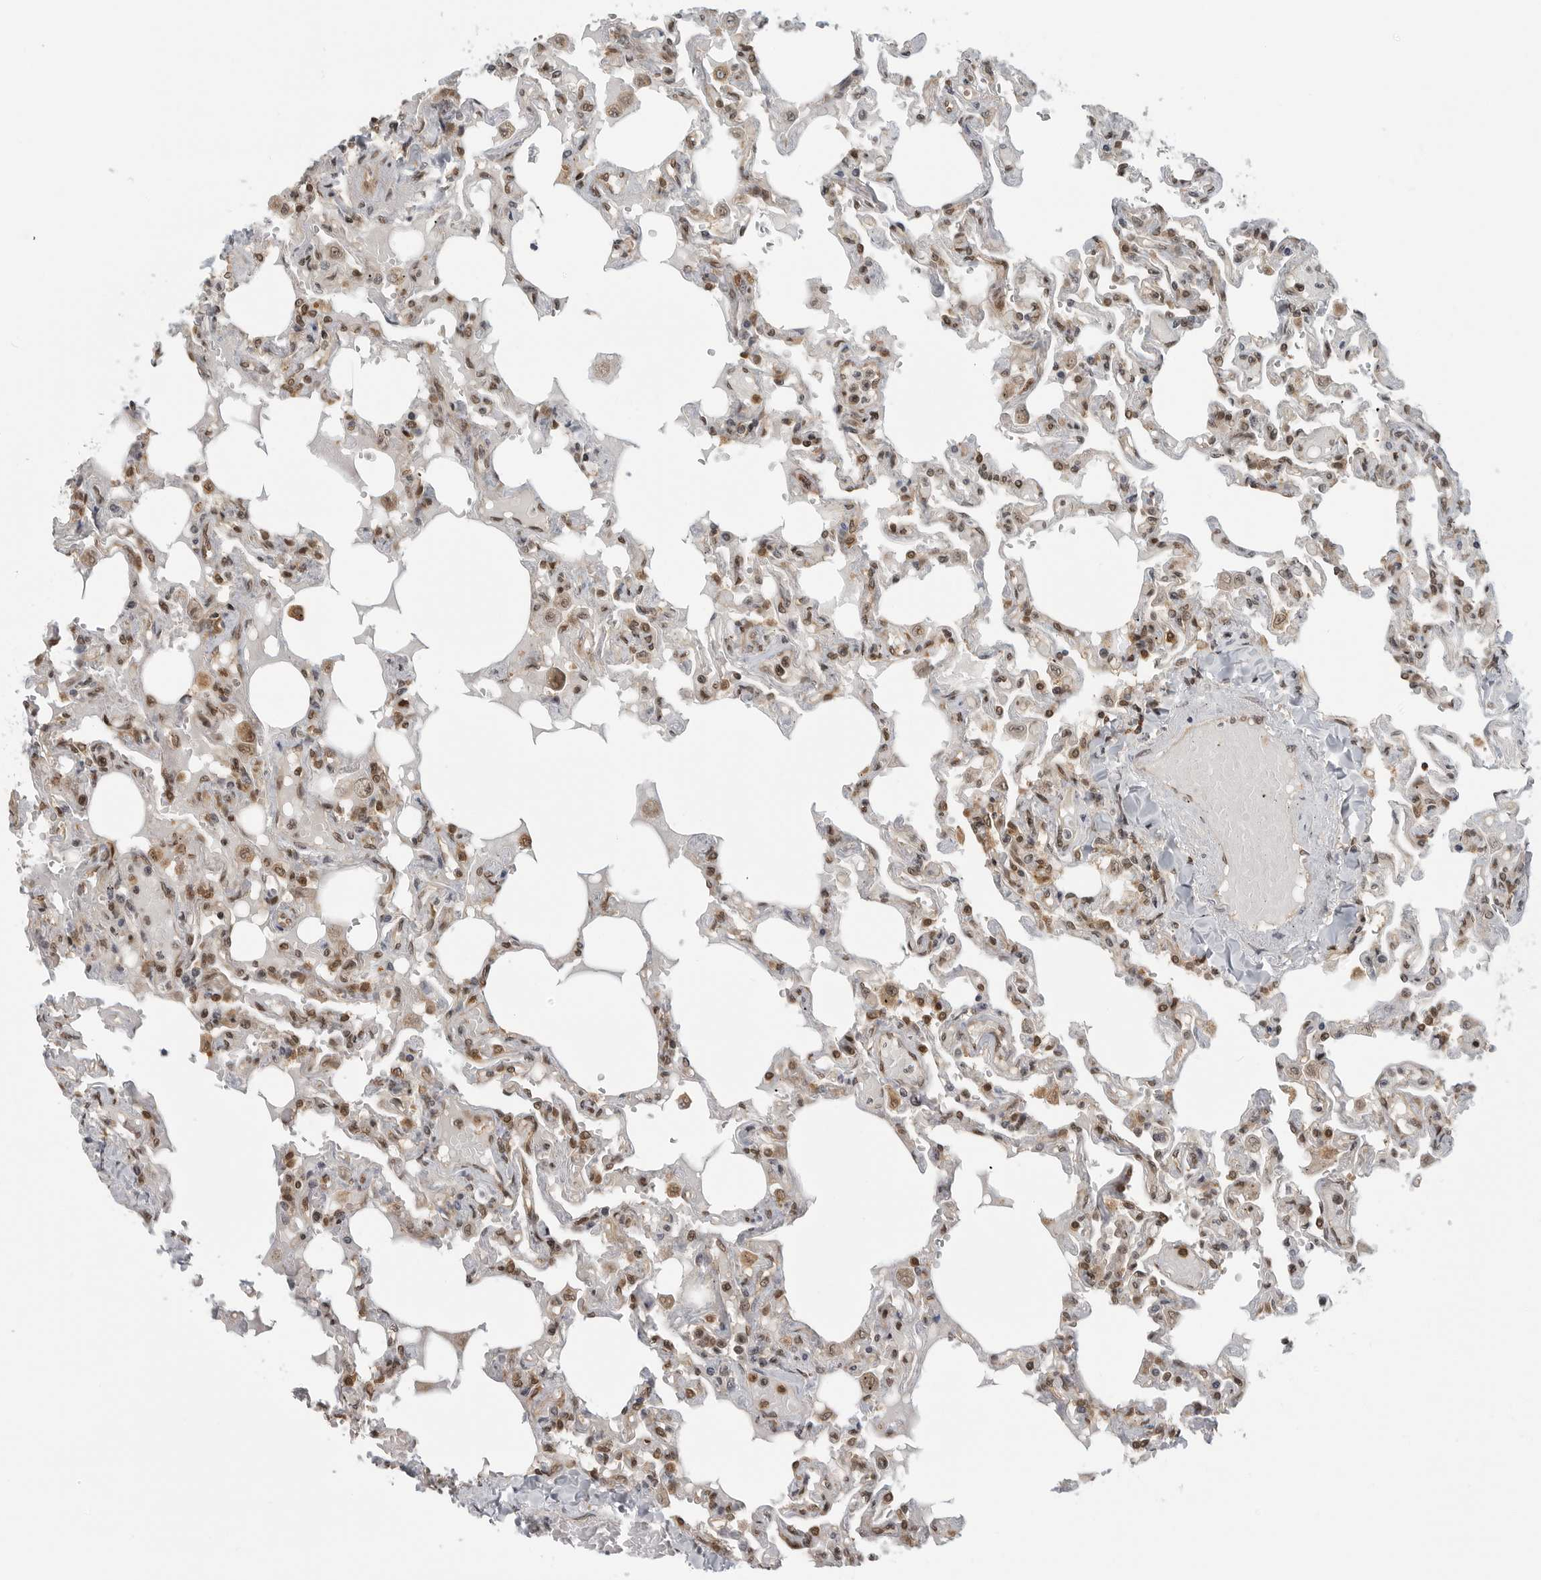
{"staining": {"intensity": "strong", "quantity": "25%-75%", "location": "nuclear"}, "tissue": "lung", "cell_type": "Alveolar cells", "image_type": "normal", "snomed": [{"axis": "morphology", "description": "Normal tissue, NOS"}, {"axis": "topography", "description": "Lung"}], "caption": "A high-resolution micrograph shows immunohistochemistry (IHC) staining of normal lung, which exhibits strong nuclear positivity in about 25%-75% of alveolar cells. Using DAB (3,3'-diaminobenzidine) (brown) and hematoxylin (blue) stains, captured at high magnification using brightfield microscopy.", "gene": "SZRD1", "patient": {"sex": "male", "age": 21}}